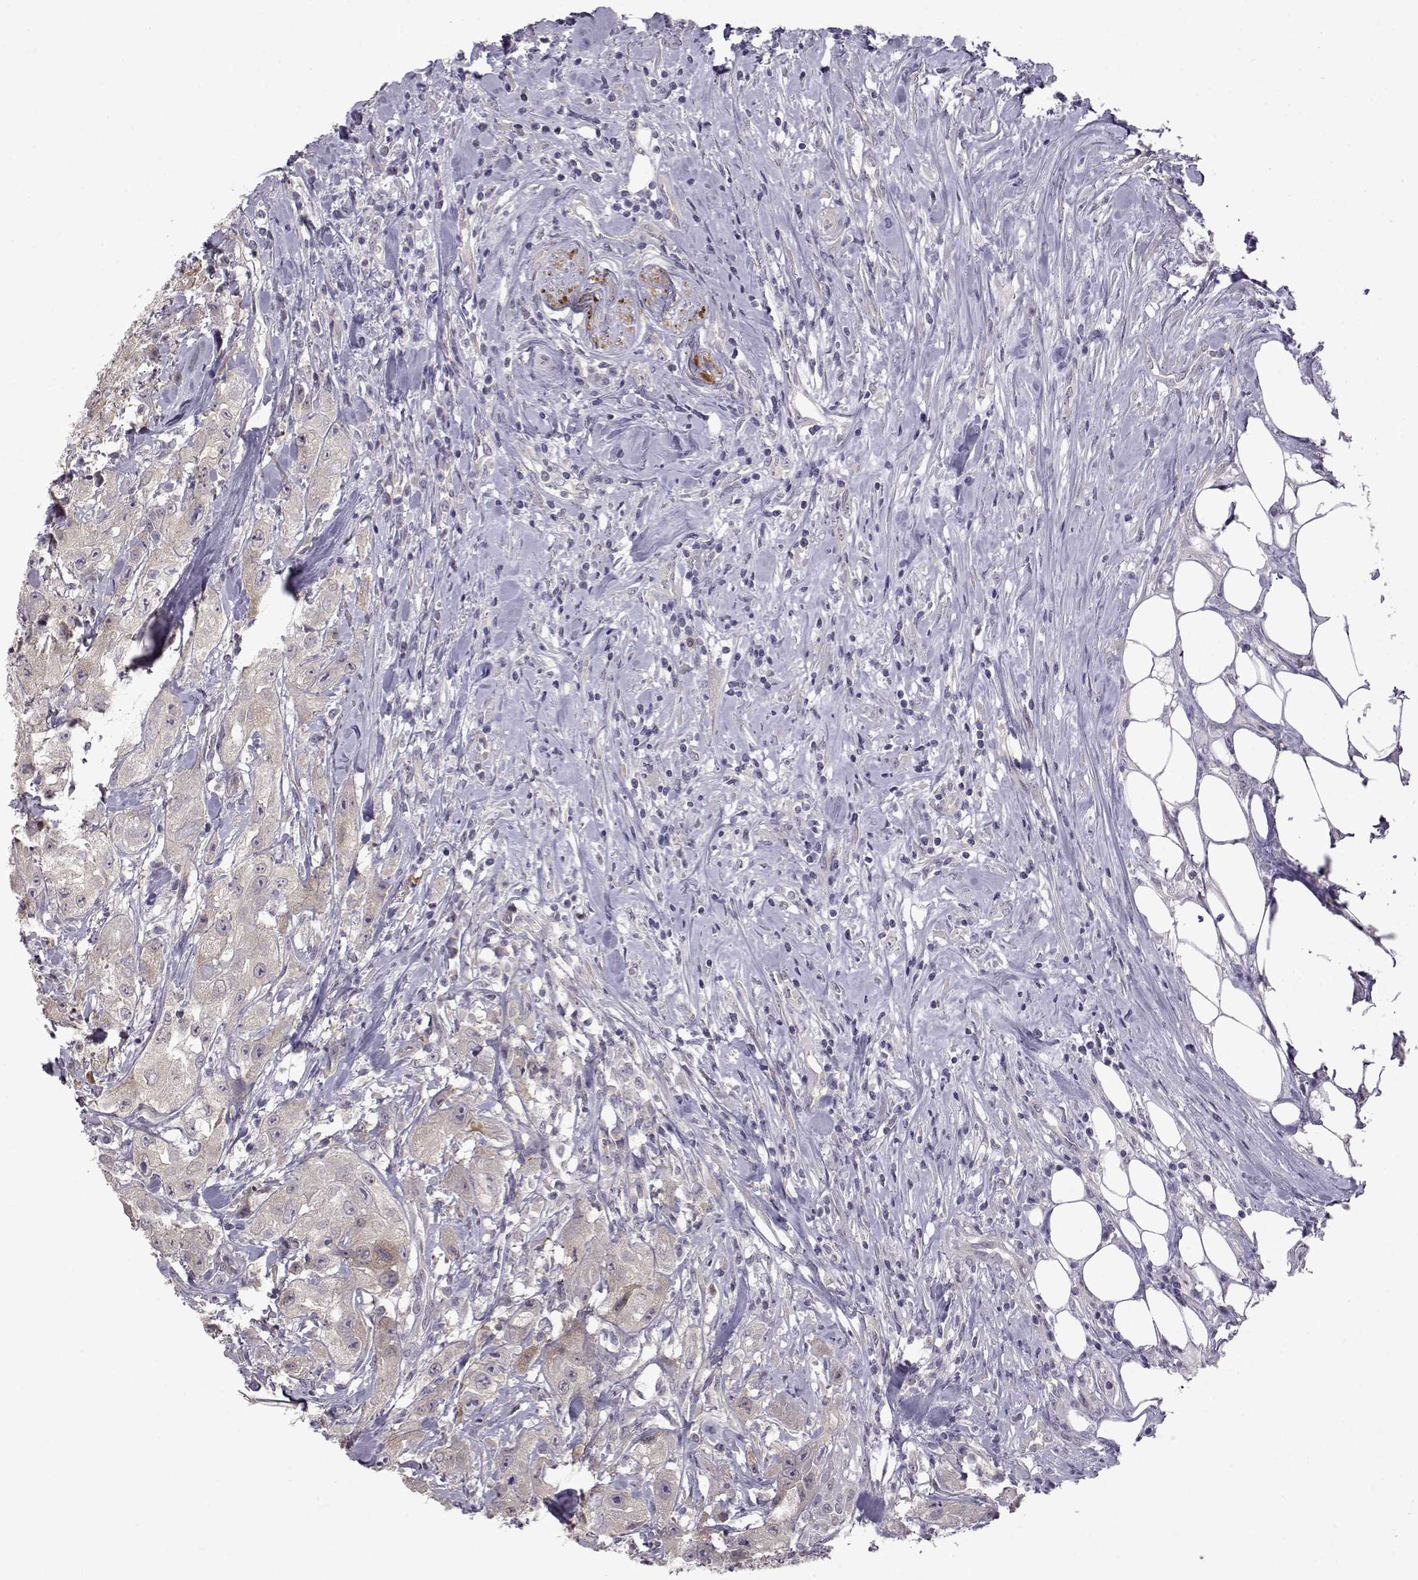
{"staining": {"intensity": "negative", "quantity": "none", "location": "none"}, "tissue": "urothelial cancer", "cell_type": "Tumor cells", "image_type": "cancer", "snomed": [{"axis": "morphology", "description": "Urothelial carcinoma, High grade"}, {"axis": "topography", "description": "Urinary bladder"}], "caption": "The micrograph demonstrates no staining of tumor cells in high-grade urothelial carcinoma. (DAB (3,3'-diaminobenzidine) immunohistochemistry visualized using brightfield microscopy, high magnification).", "gene": "VGF", "patient": {"sex": "male", "age": 79}}